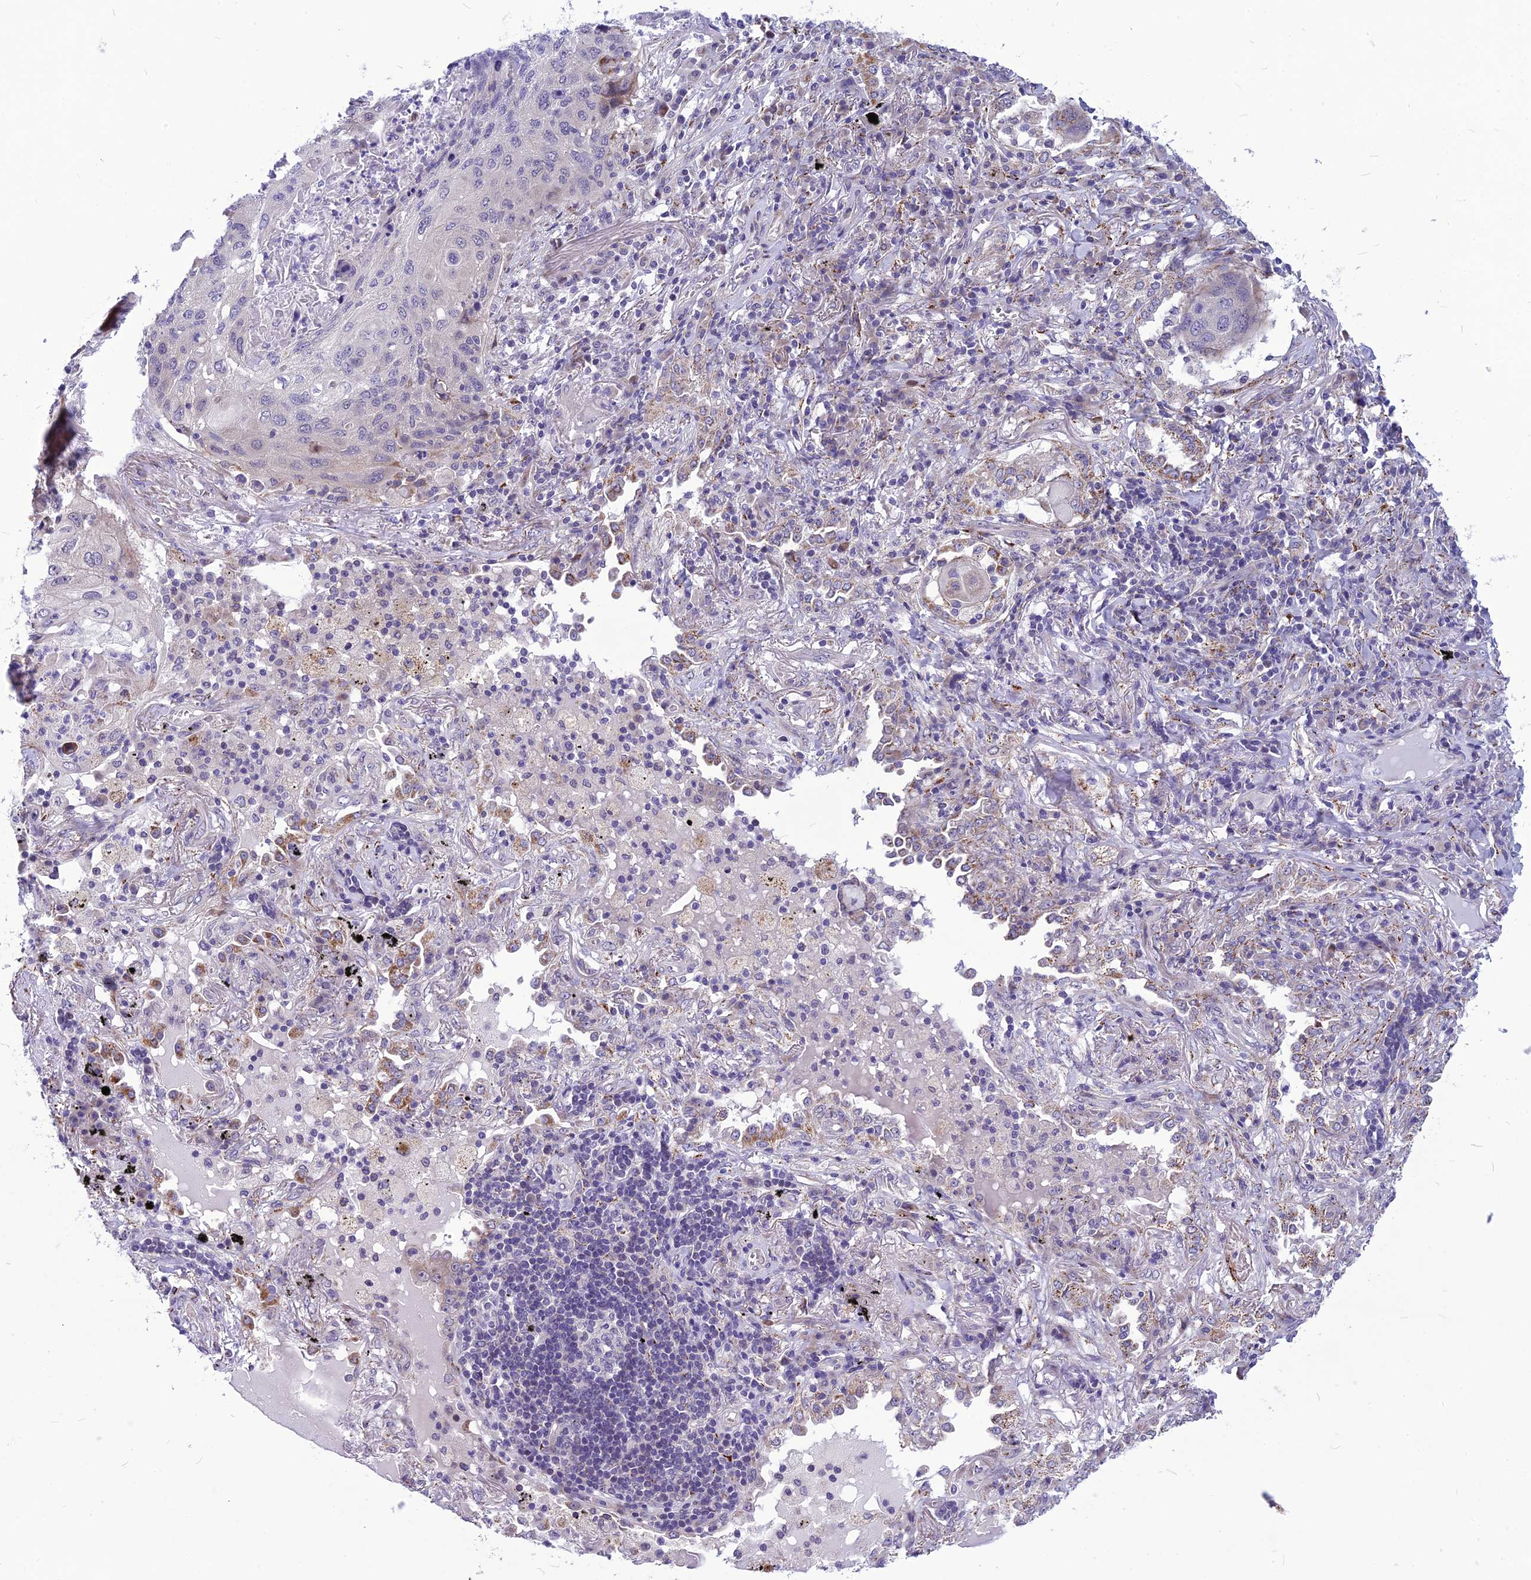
{"staining": {"intensity": "negative", "quantity": "none", "location": "none"}, "tissue": "lung cancer", "cell_type": "Tumor cells", "image_type": "cancer", "snomed": [{"axis": "morphology", "description": "Squamous cell carcinoma, NOS"}, {"axis": "topography", "description": "Lung"}], "caption": "The photomicrograph displays no significant positivity in tumor cells of lung squamous cell carcinoma.", "gene": "PSMF1", "patient": {"sex": "female", "age": 63}}